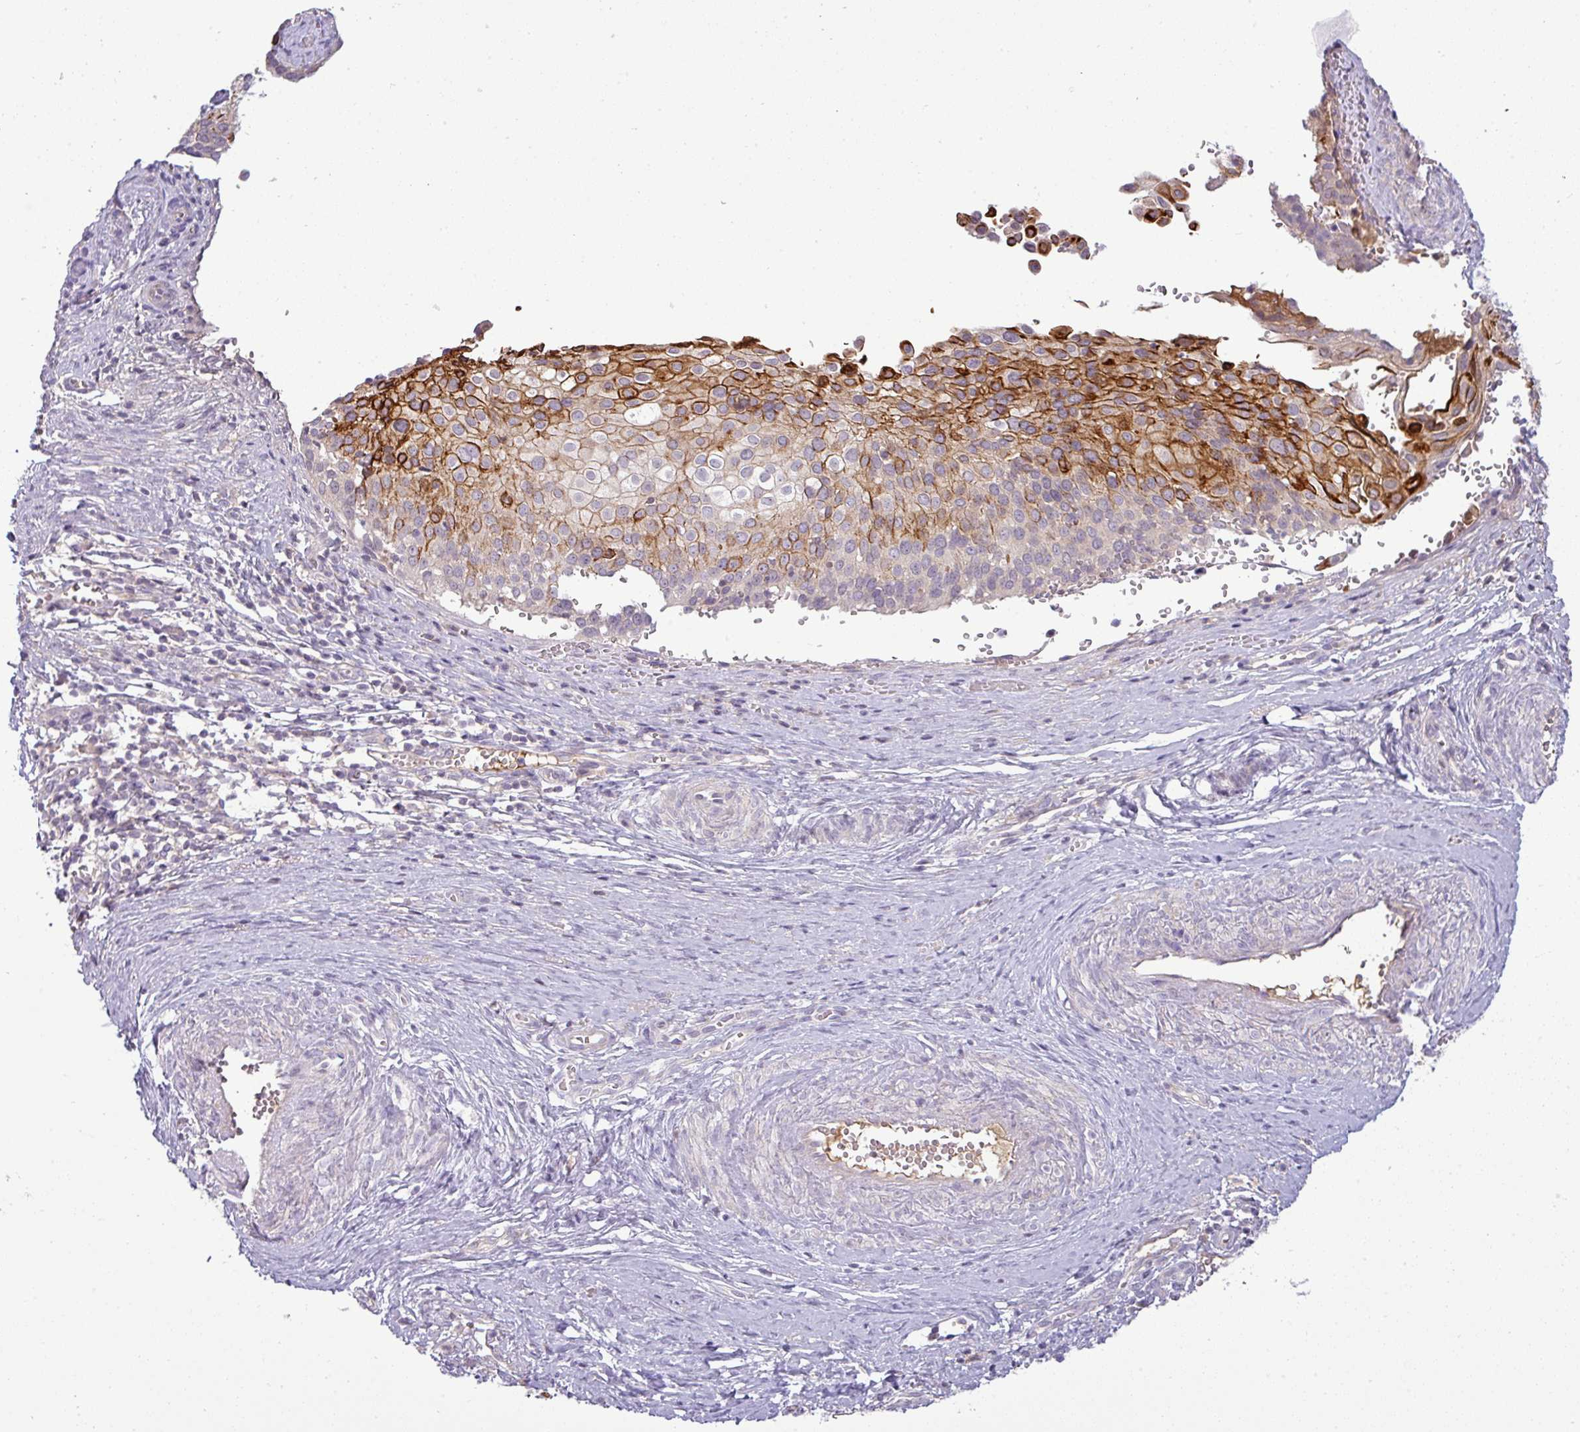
{"staining": {"intensity": "strong", "quantity": "<25%", "location": "cytoplasmic/membranous"}, "tissue": "cervical cancer", "cell_type": "Tumor cells", "image_type": "cancer", "snomed": [{"axis": "morphology", "description": "Squamous cell carcinoma, NOS"}, {"axis": "topography", "description": "Cervix"}], "caption": "Squamous cell carcinoma (cervical) stained with a protein marker displays strong staining in tumor cells.", "gene": "APOM", "patient": {"sex": "female", "age": 44}}